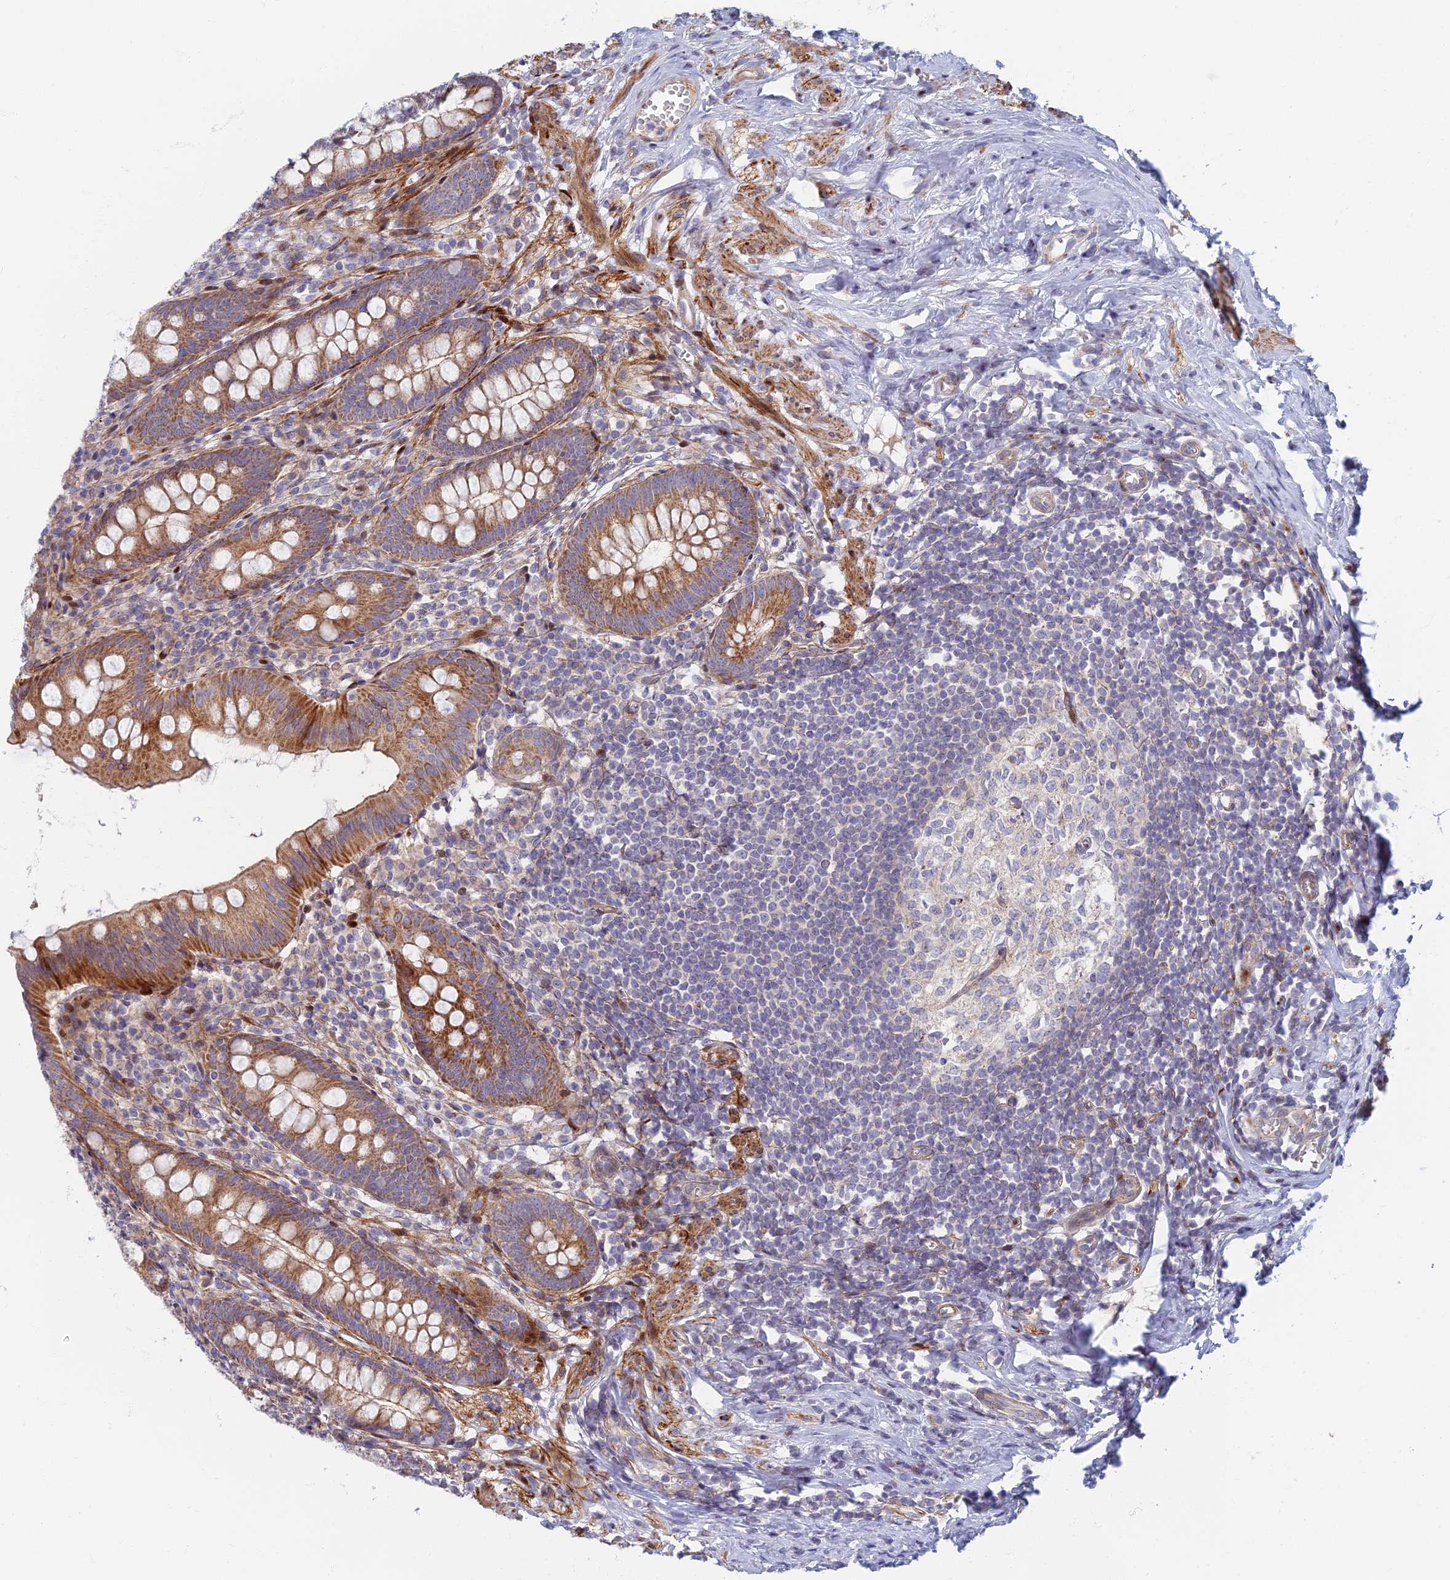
{"staining": {"intensity": "moderate", "quantity": ">75%", "location": "cytoplasmic/membranous"}, "tissue": "appendix", "cell_type": "Glandular cells", "image_type": "normal", "snomed": [{"axis": "morphology", "description": "Normal tissue, NOS"}, {"axis": "topography", "description": "Appendix"}], "caption": "Immunohistochemistry (IHC) of benign human appendix shows medium levels of moderate cytoplasmic/membranous staining in about >75% of glandular cells.", "gene": "C15orf40", "patient": {"sex": "female", "age": 51}}